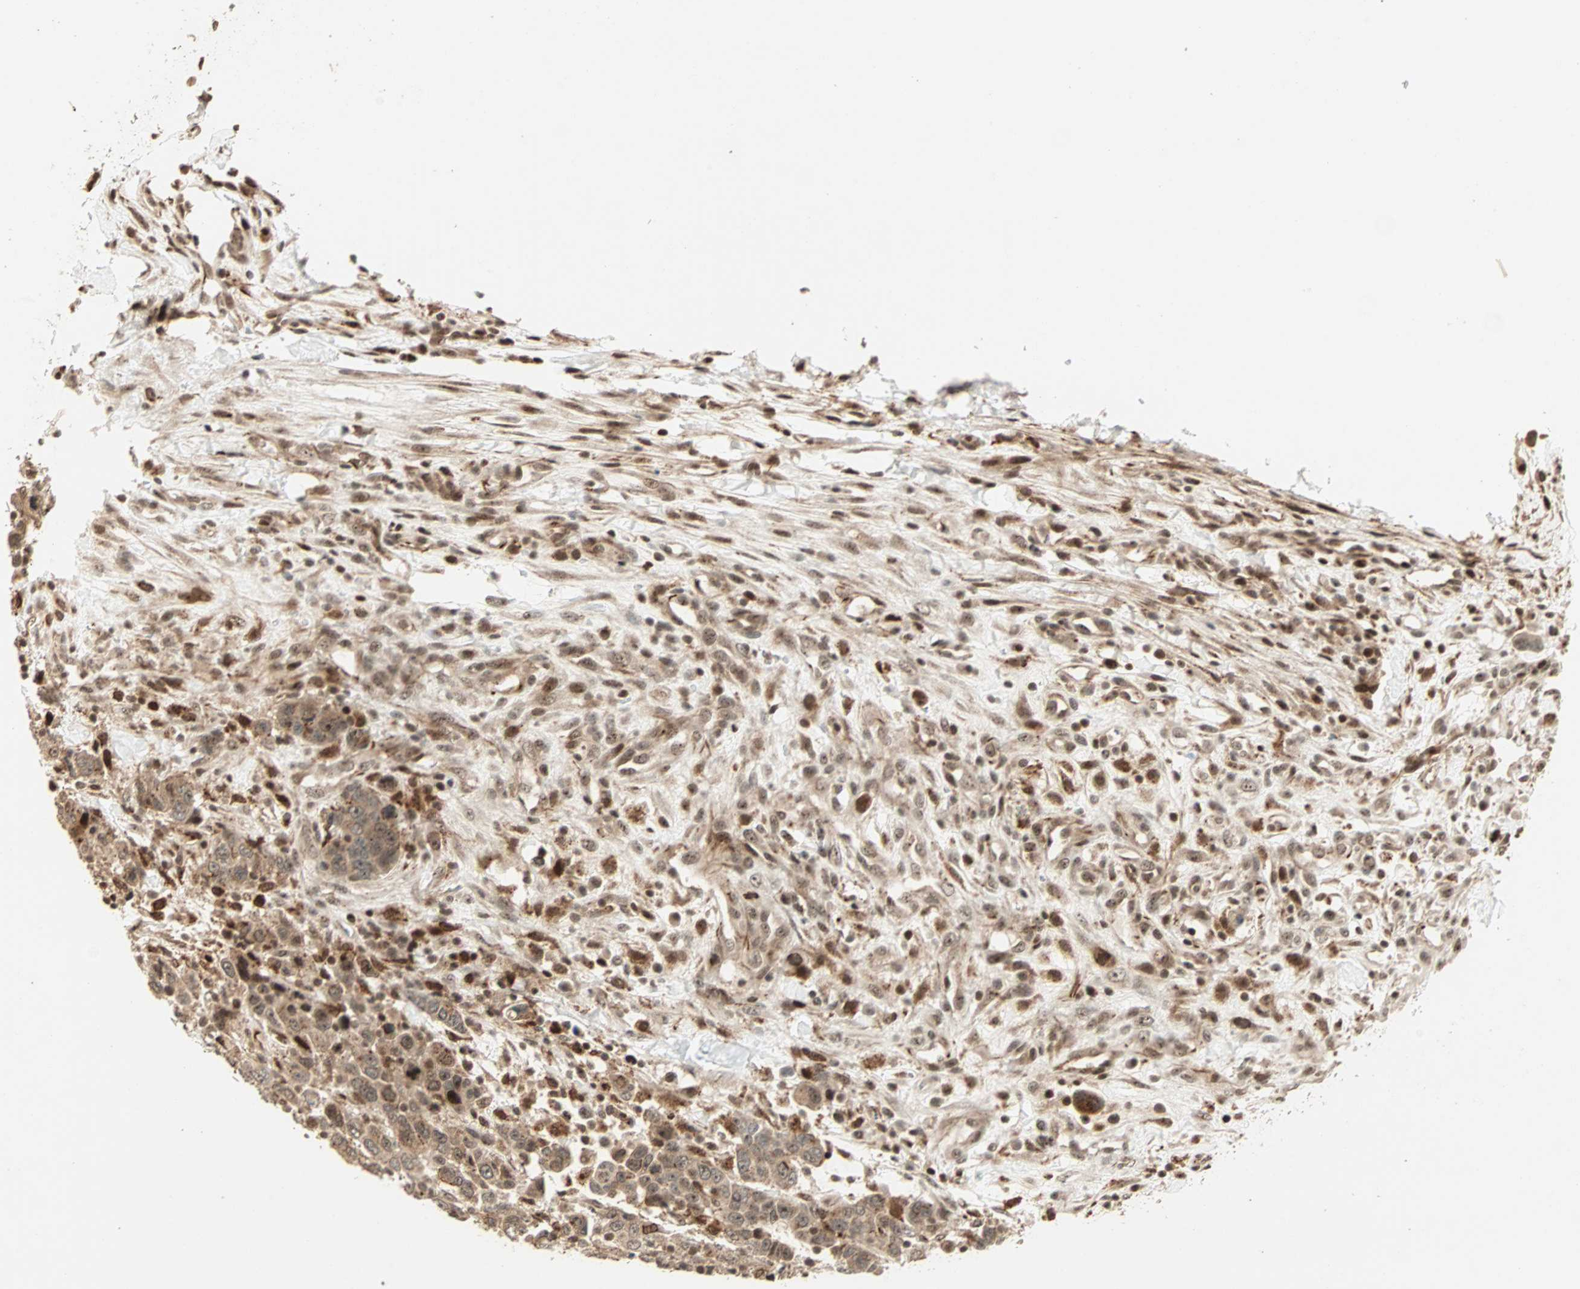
{"staining": {"intensity": "moderate", "quantity": ">75%", "location": "cytoplasmic/membranous,nuclear"}, "tissue": "breast cancer", "cell_type": "Tumor cells", "image_type": "cancer", "snomed": [{"axis": "morphology", "description": "Duct carcinoma"}, {"axis": "topography", "description": "Breast"}], "caption": "Breast cancer was stained to show a protein in brown. There is medium levels of moderate cytoplasmic/membranous and nuclear staining in approximately >75% of tumor cells. (DAB (3,3'-diaminobenzidine) = brown stain, brightfield microscopy at high magnification).", "gene": "ZBED9", "patient": {"sex": "female", "age": 37}}